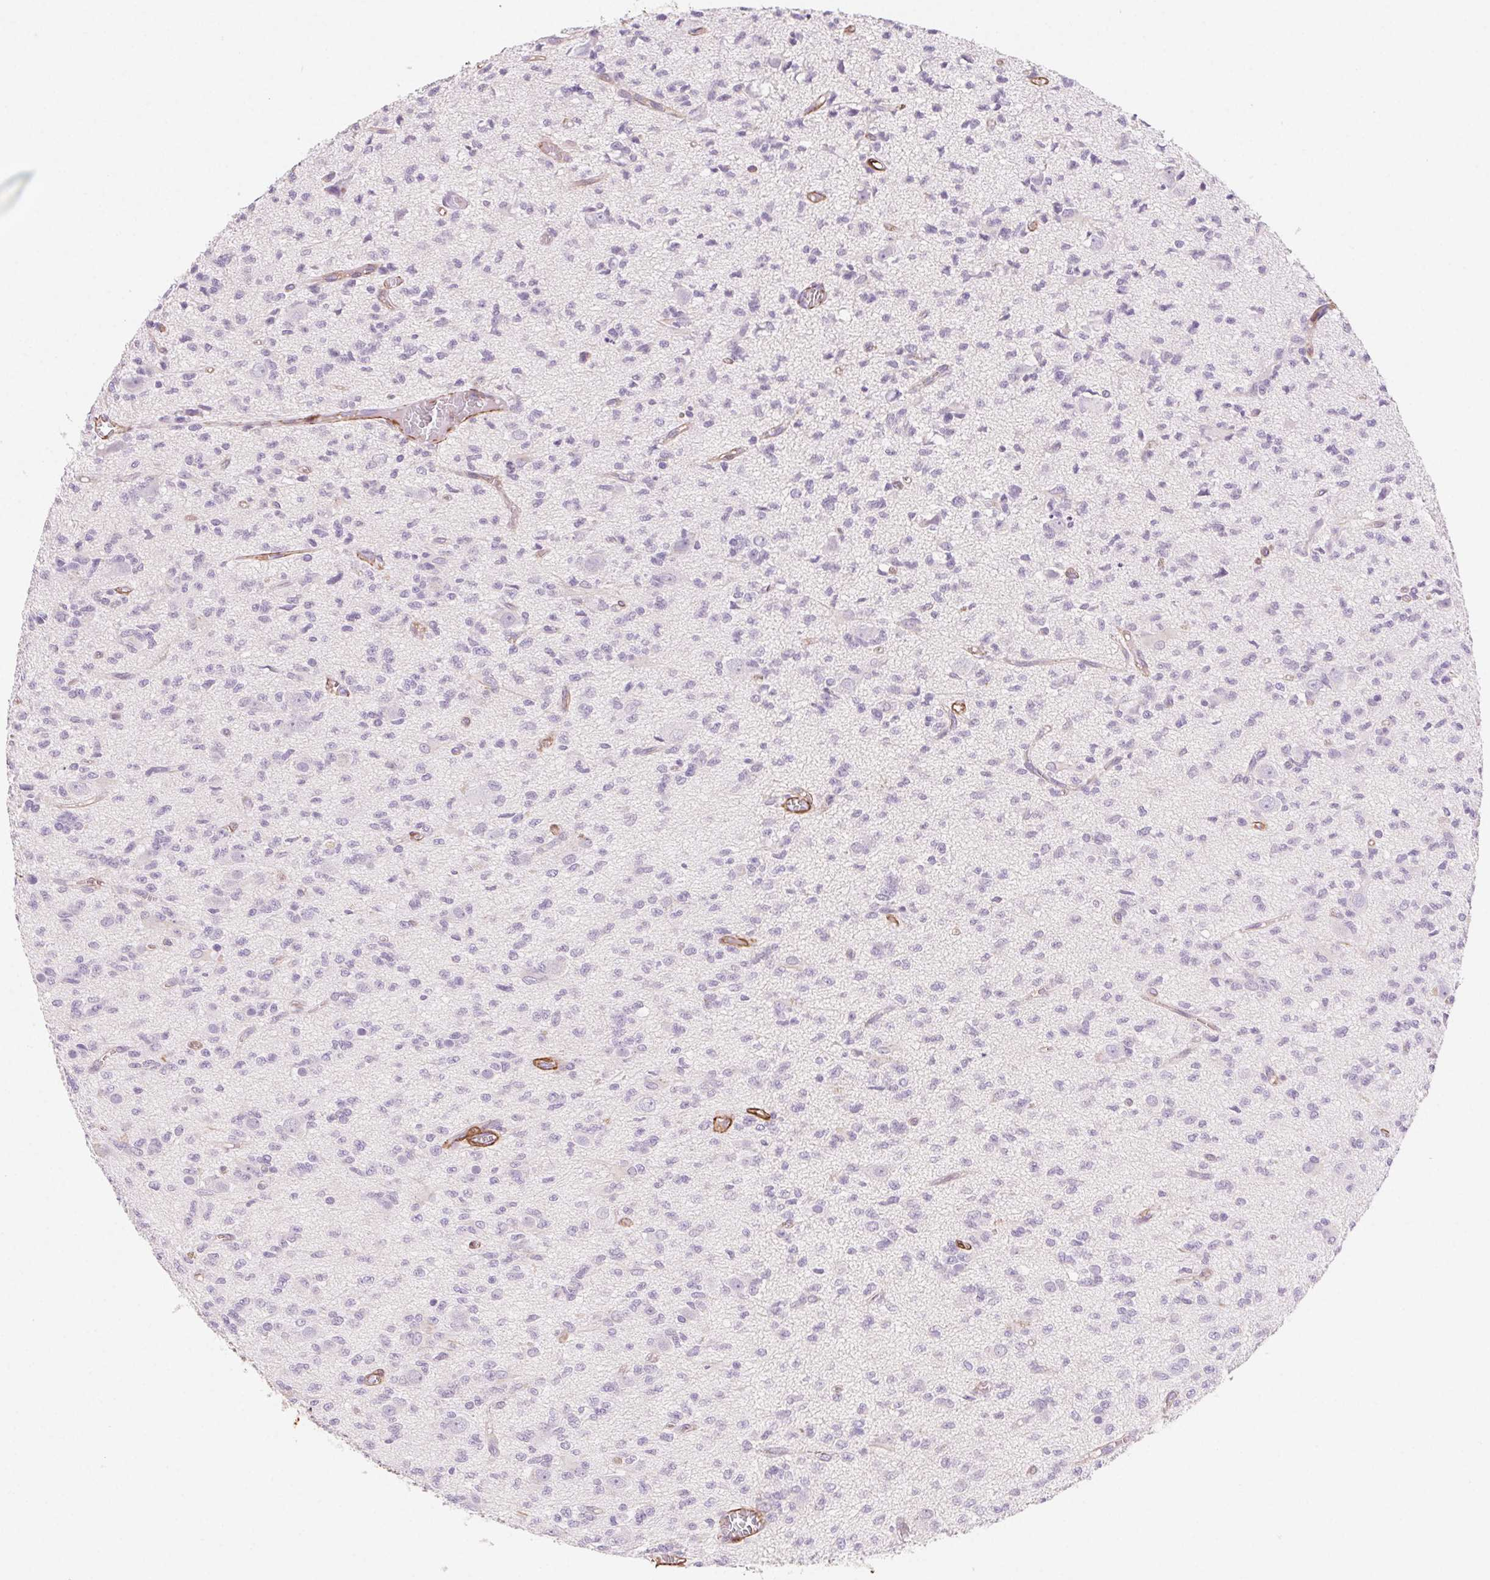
{"staining": {"intensity": "negative", "quantity": "none", "location": "none"}, "tissue": "glioma", "cell_type": "Tumor cells", "image_type": "cancer", "snomed": [{"axis": "morphology", "description": "Glioma, malignant, Low grade"}, {"axis": "topography", "description": "Brain"}], "caption": "A micrograph of human low-grade glioma (malignant) is negative for staining in tumor cells.", "gene": "GPX8", "patient": {"sex": "male", "age": 64}}